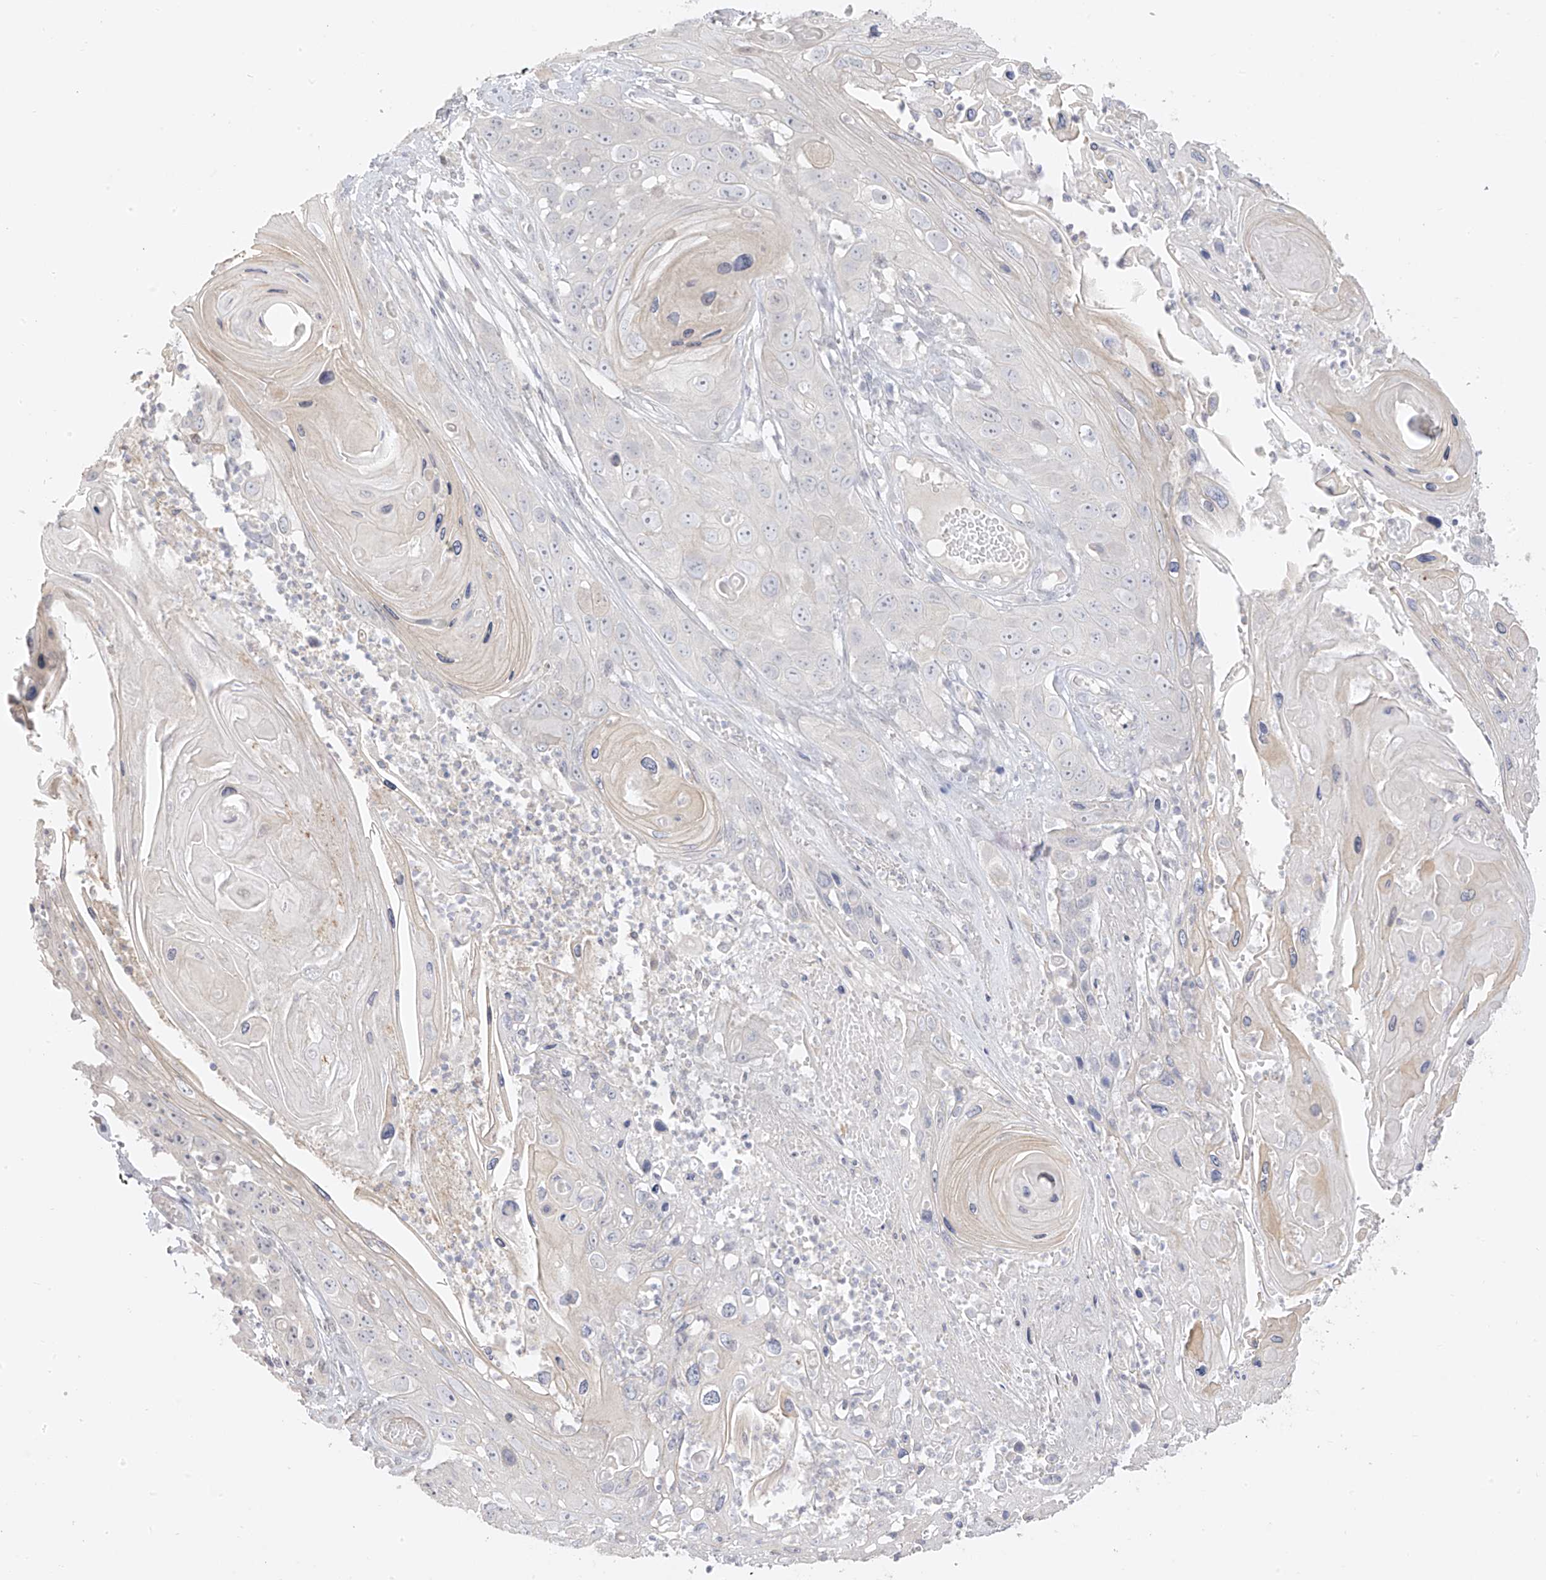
{"staining": {"intensity": "negative", "quantity": "none", "location": "none"}, "tissue": "skin cancer", "cell_type": "Tumor cells", "image_type": "cancer", "snomed": [{"axis": "morphology", "description": "Squamous cell carcinoma, NOS"}, {"axis": "topography", "description": "Skin"}], "caption": "Human skin squamous cell carcinoma stained for a protein using IHC reveals no positivity in tumor cells.", "gene": "DCDC2", "patient": {"sex": "male", "age": 55}}